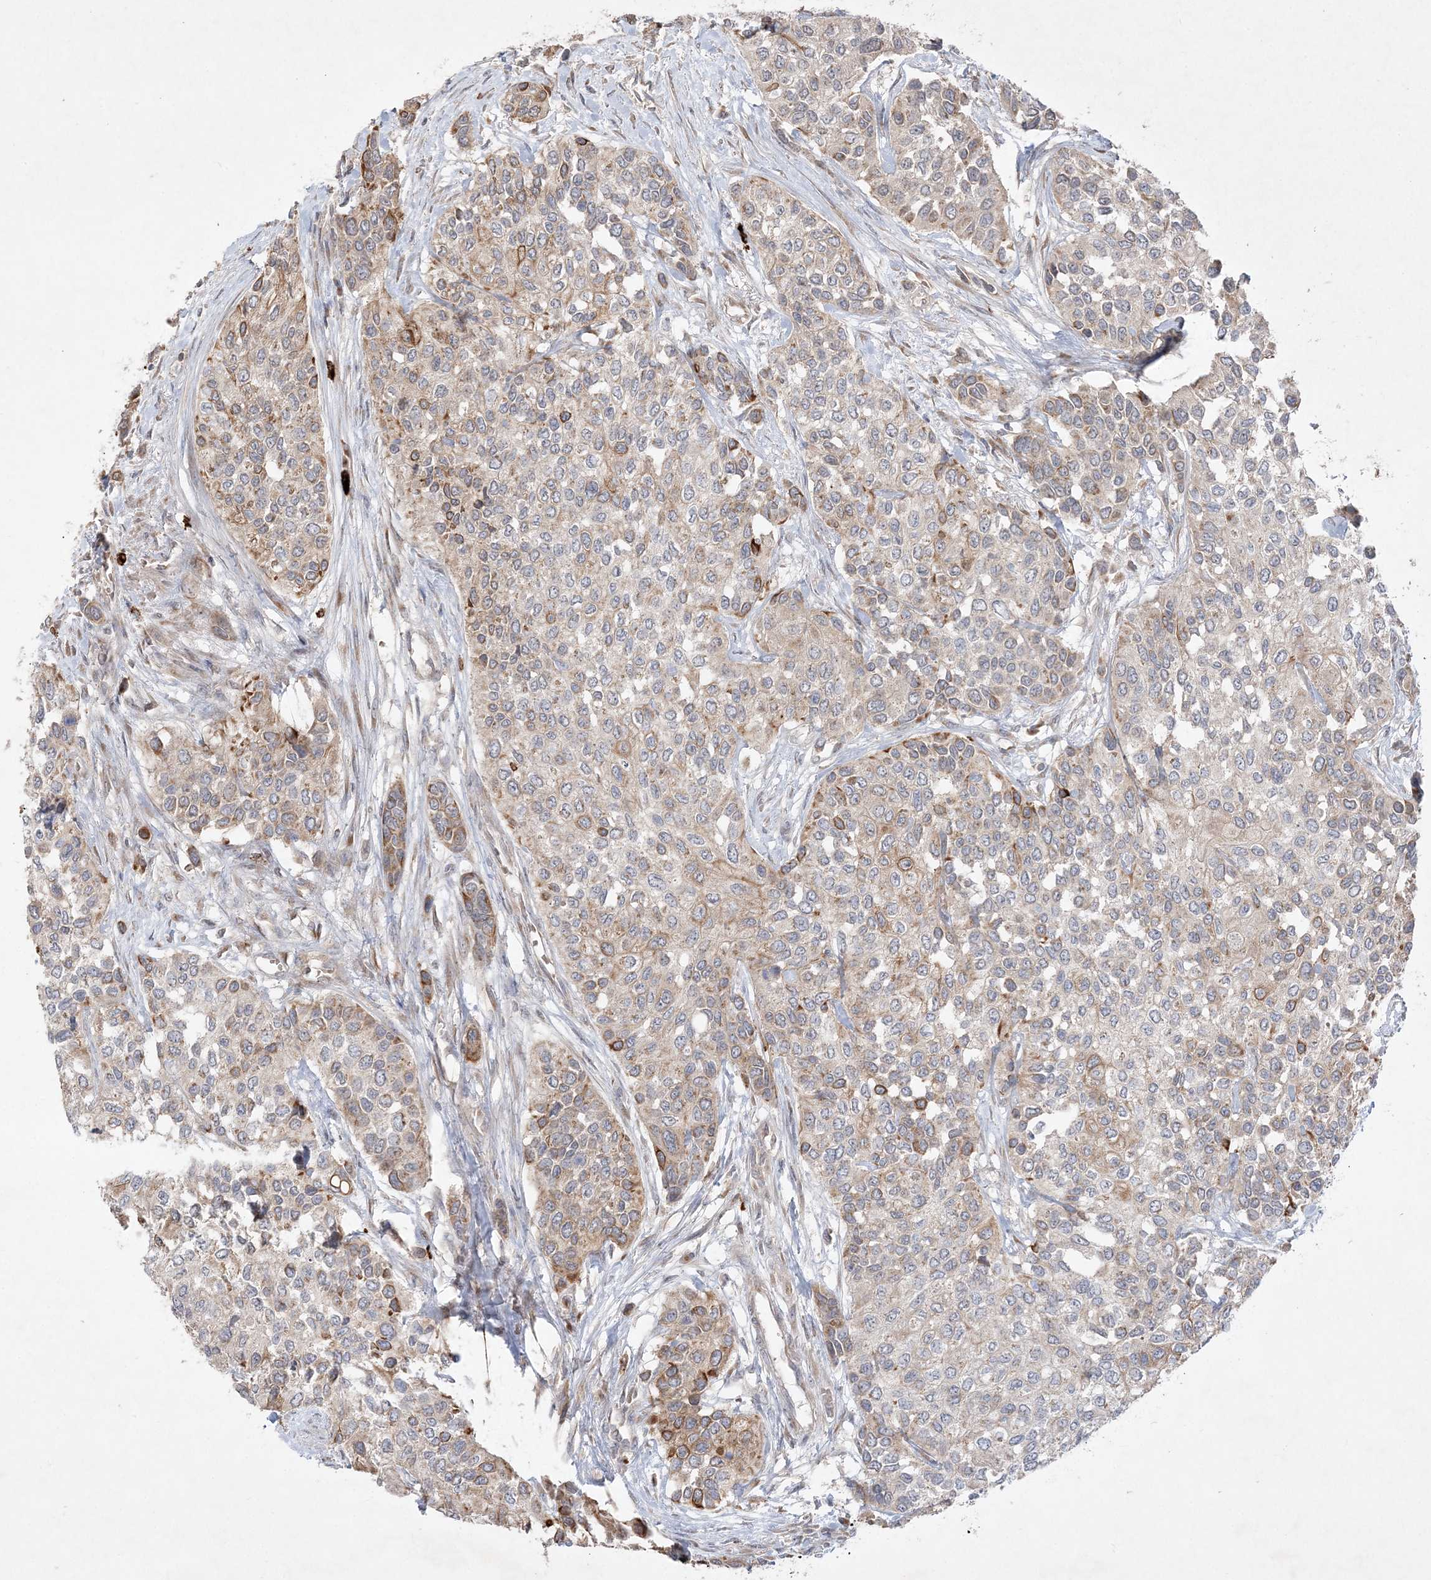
{"staining": {"intensity": "moderate", "quantity": "<25%", "location": "cytoplasmic/membranous"}, "tissue": "urothelial cancer", "cell_type": "Tumor cells", "image_type": "cancer", "snomed": [{"axis": "morphology", "description": "Normal tissue, NOS"}, {"axis": "morphology", "description": "Urothelial carcinoma, High grade"}, {"axis": "topography", "description": "Vascular tissue"}, {"axis": "topography", "description": "Urinary bladder"}], "caption": "A histopathology image of urothelial cancer stained for a protein exhibits moderate cytoplasmic/membranous brown staining in tumor cells.", "gene": "CLNK", "patient": {"sex": "female", "age": 56}}